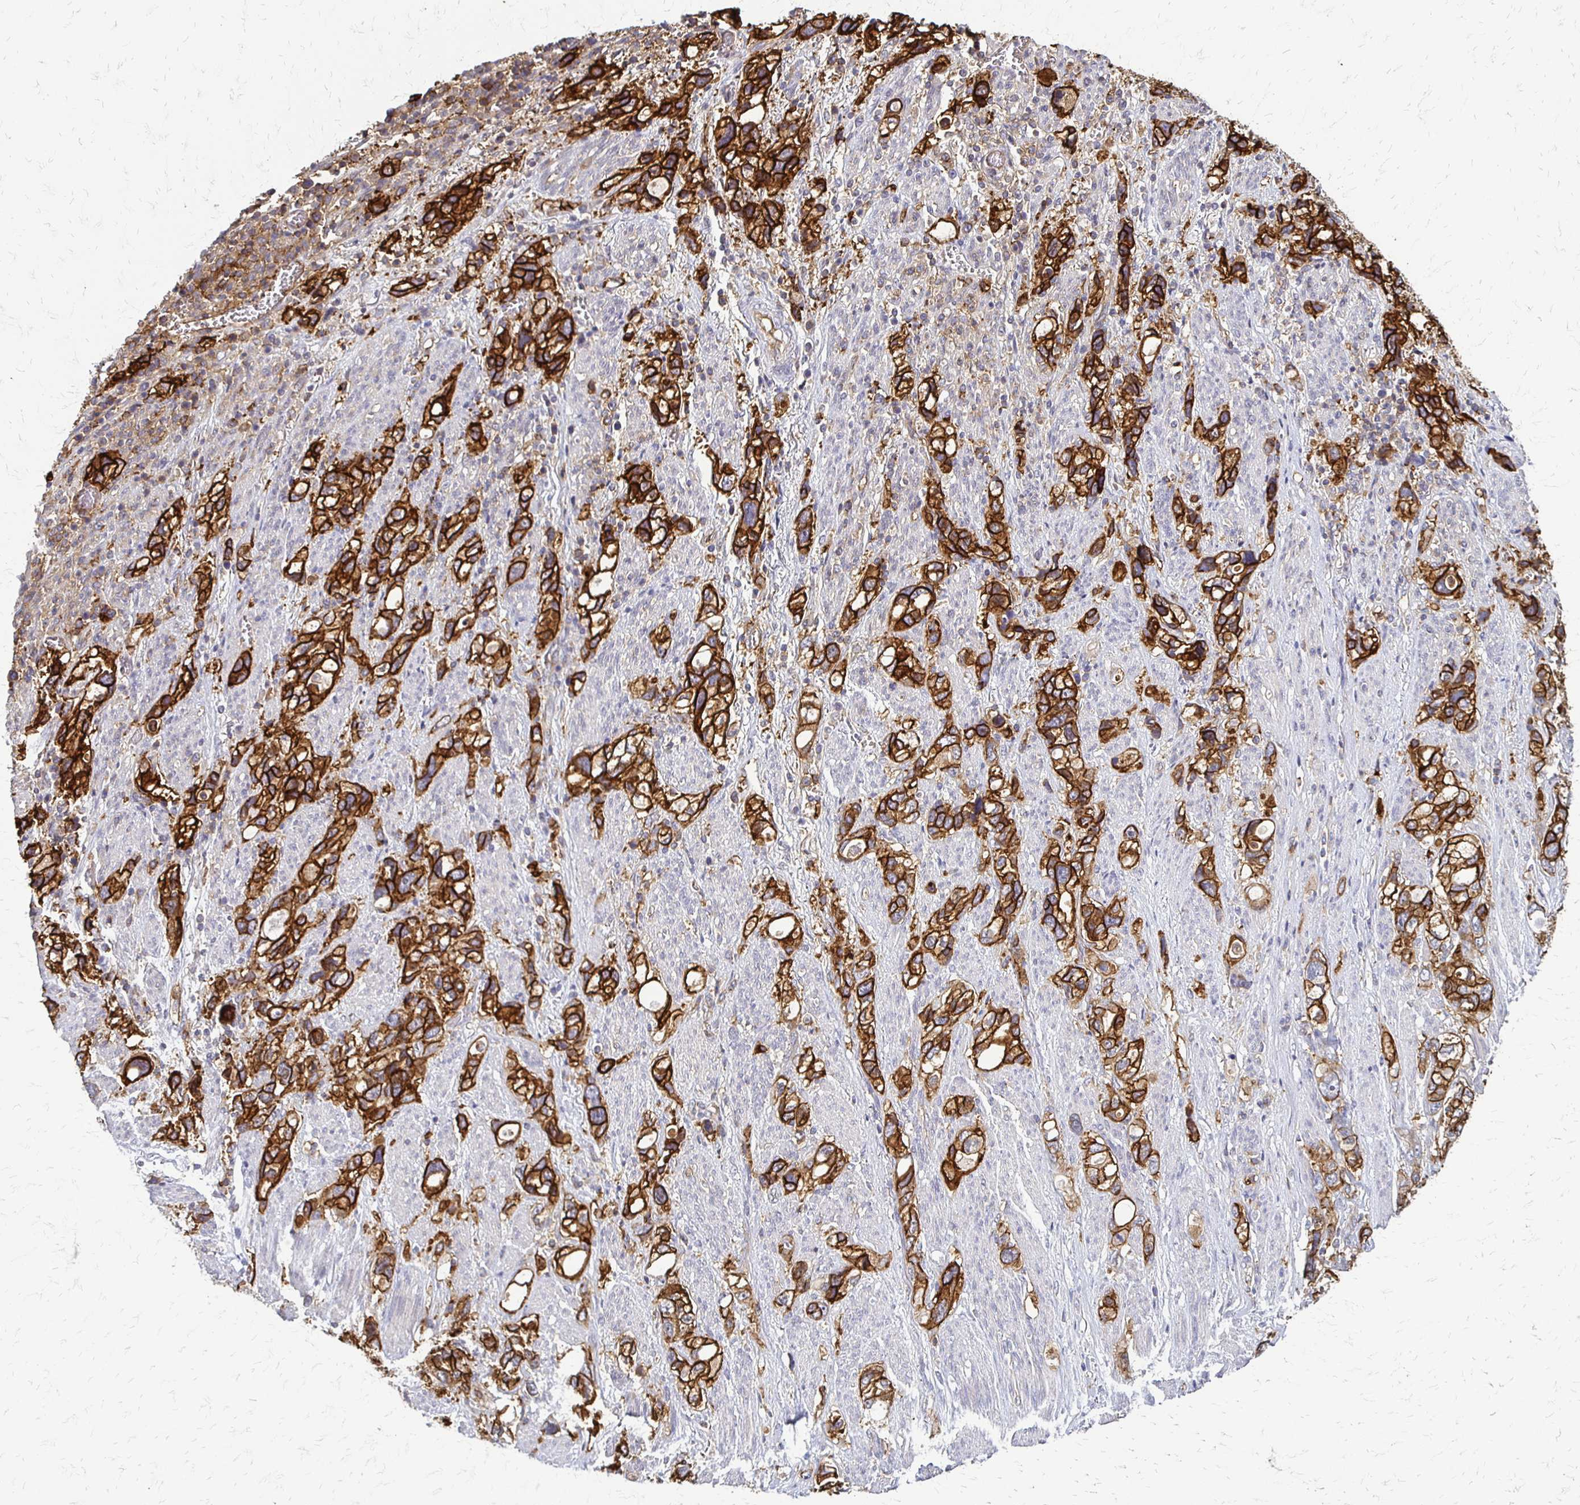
{"staining": {"intensity": "strong", "quantity": ">75%", "location": "cytoplasmic/membranous"}, "tissue": "stomach cancer", "cell_type": "Tumor cells", "image_type": "cancer", "snomed": [{"axis": "morphology", "description": "Adenocarcinoma, NOS"}, {"axis": "topography", "description": "Stomach, upper"}], "caption": "Protein analysis of adenocarcinoma (stomach) tissue displays strong cytoplasmic/membranous expression in about >75% of tumor cells.", "gene": "SLC9A9", "patient": {"sex": "female", "age": 81}}